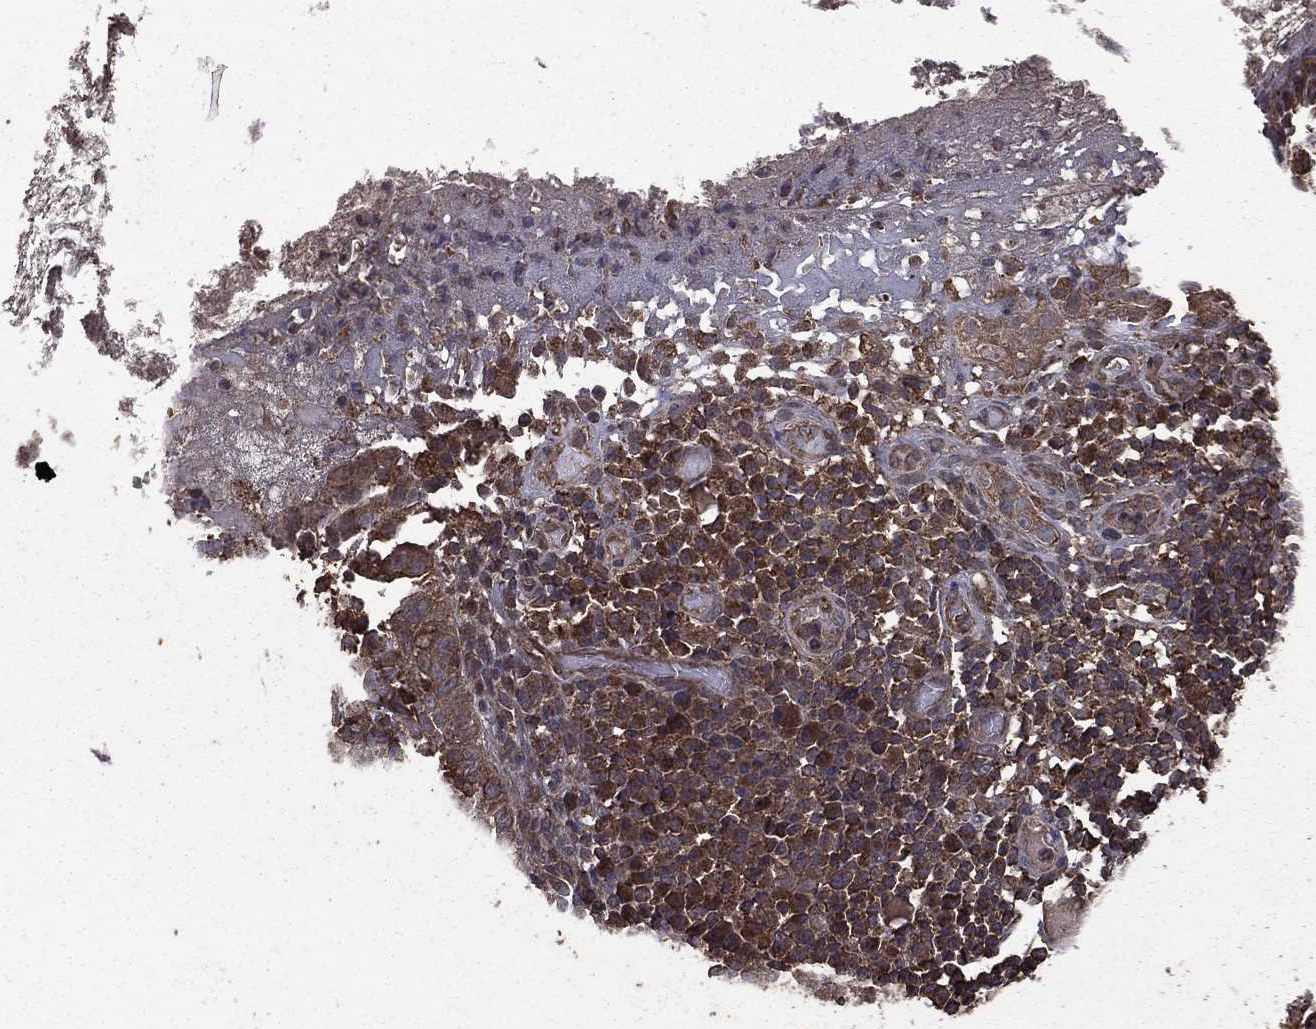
{"staining": {"intensity": "weak", "quantity": "25%-75%", "location": "cytoplasmic/membranous"}, "tissue": "skin cancer", "cell_type": "Tumor cells", "image_type": "cancer", "snomed": [{"axis": "morphology", "description": "Basal cell carcinoma"}, {"axis": "topography", "description": "Skin"}], "caption": "This is a photomicrograph of immunohistochemistry (IHC) staining of skin basal cell carcinoma, which shows weak positivity in the cytoplasmic/membranous of tumor cells.", "gene": "BIRC6", "patient": {"sex": "female", "age": 69}}